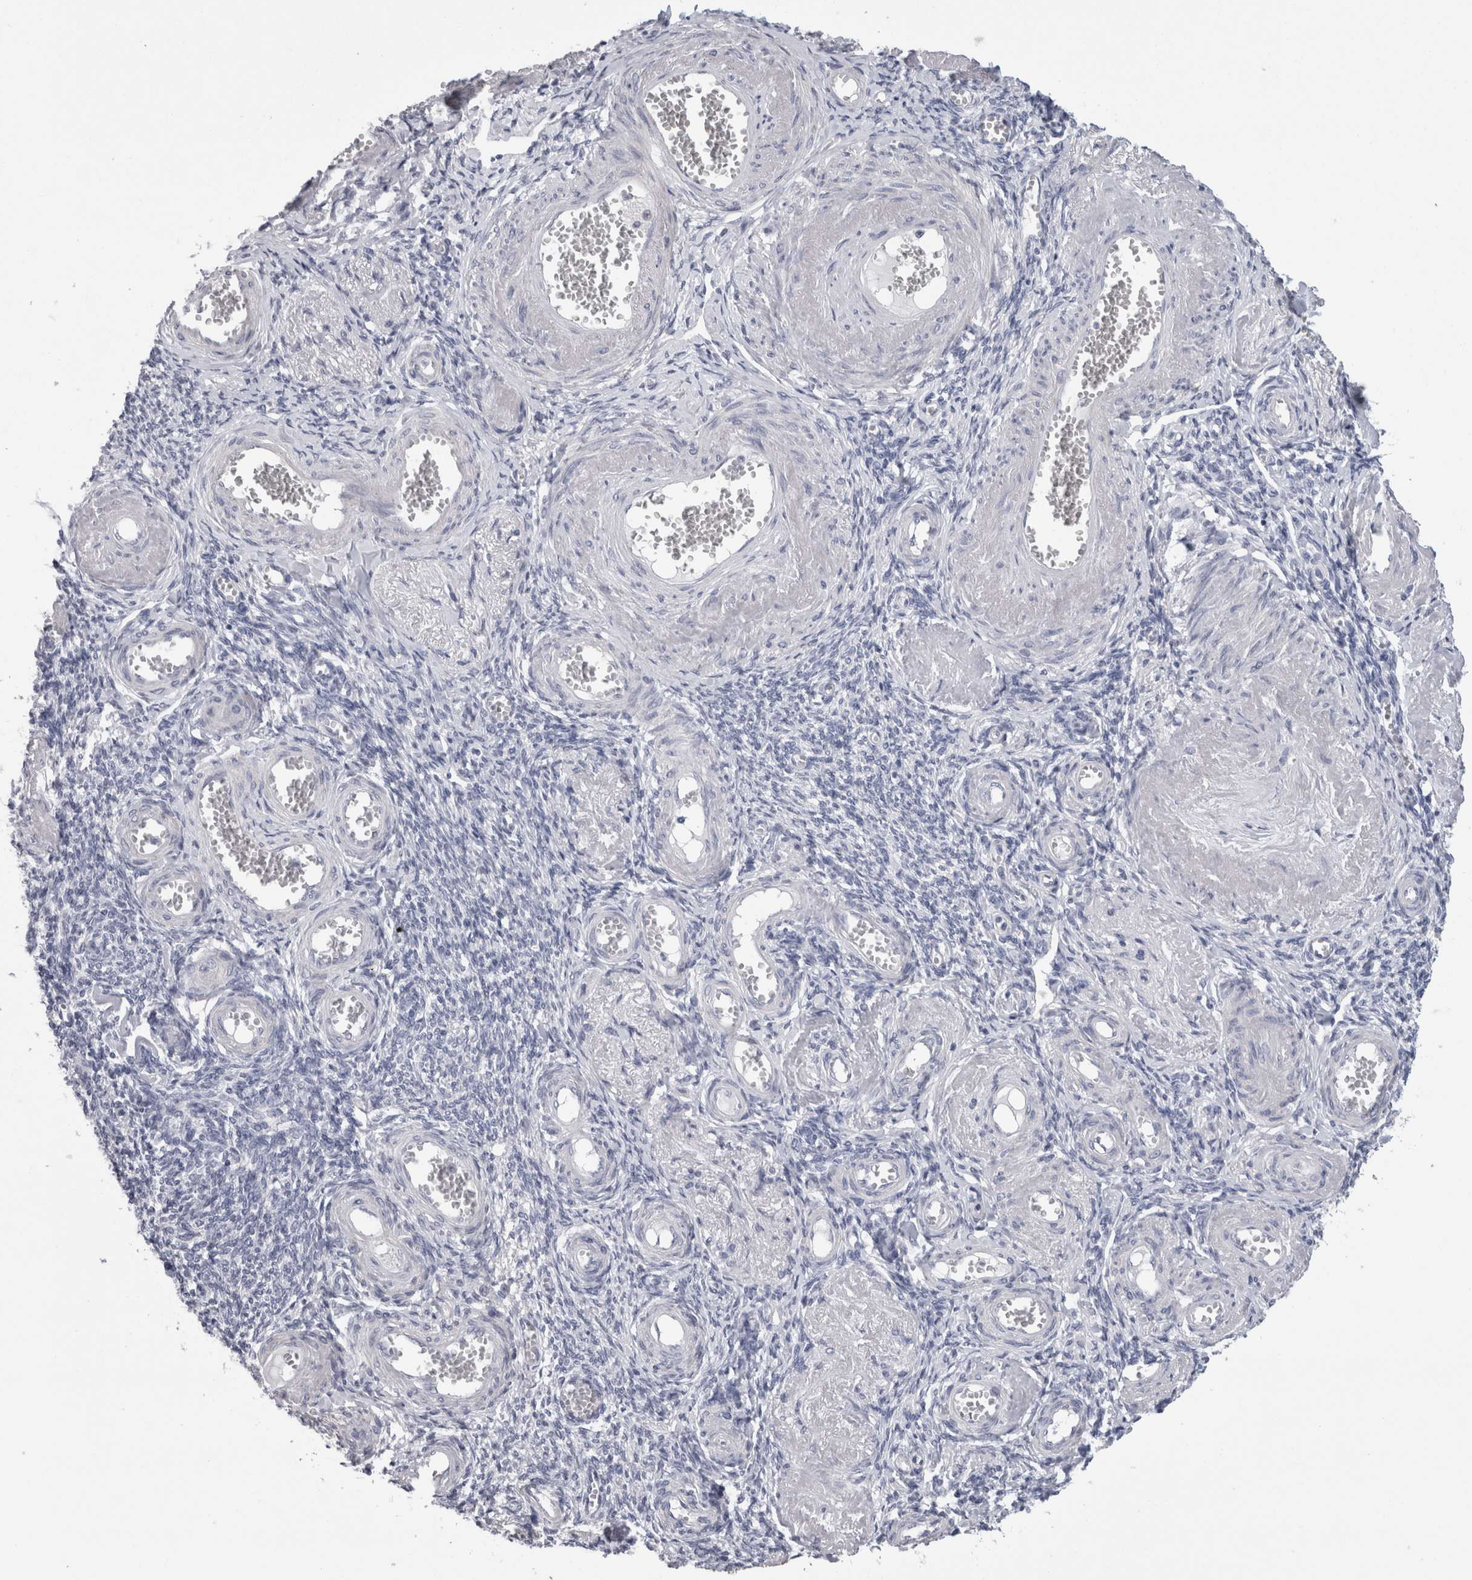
{"staining": {"intensity": "negative", "quantity": "none", "location": "none"}, "tissue": "adipose tissue", "cell_type": "Adipocytes", "image_type": "normal", "snomed": [{"axis": "morphology", "description": "Normal tissue, NOS"}, {"axis": "topography", "description": "Vascular tissue"}, {"axis": "topography", "description": "Fallopian tube"}, {"axis": "topography", "description": "Ovary"}], "caption": "IHC image of benign human adipose tissue stained for a protein (brown), which demonstrates no staining in adipocytes.", "gene": "DHRS4", "patient": {"sex": "female", "age": 67}}